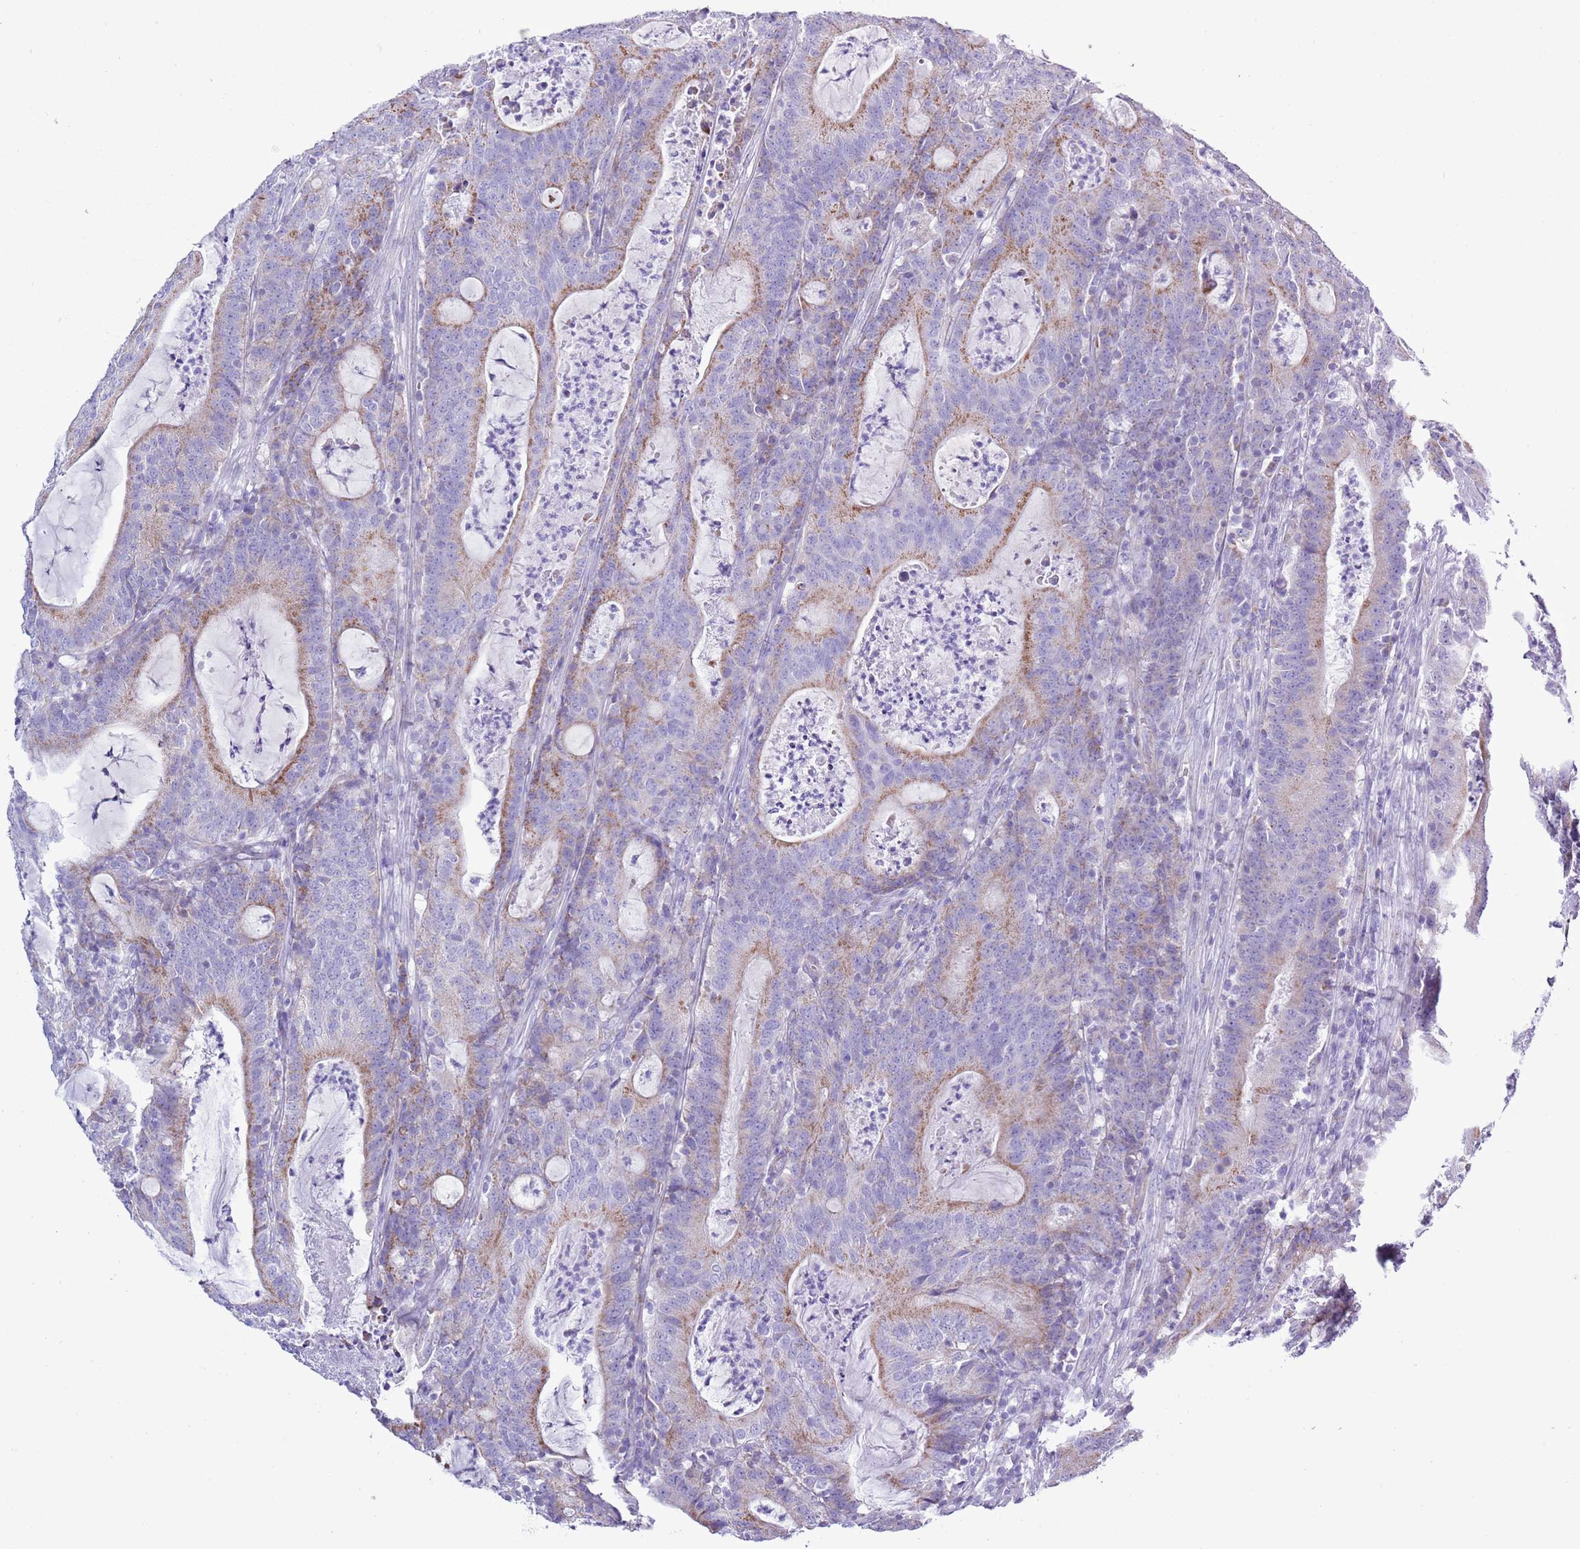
{"staining": {"intensity": "moderate", "quantity": "<25%", "location": "cytoplasmic/membranous"}, "tissue": "colorectal cancer", "cell_type": "Tumor cells", "image_type": "cancer", "snomed": [{"axis": "morphology", "description": "Adenocarcinoma, NOS"}, {"axis": "topography", "description": "Colon"}], "caption": "Moderate cytoplasmic/membranous protein positivity is seen in about <25% of tumor cells in adenocarcinoma (colorectal).", "gene": "MOCOS", "patient": {"sex": "male", "age": 83}}